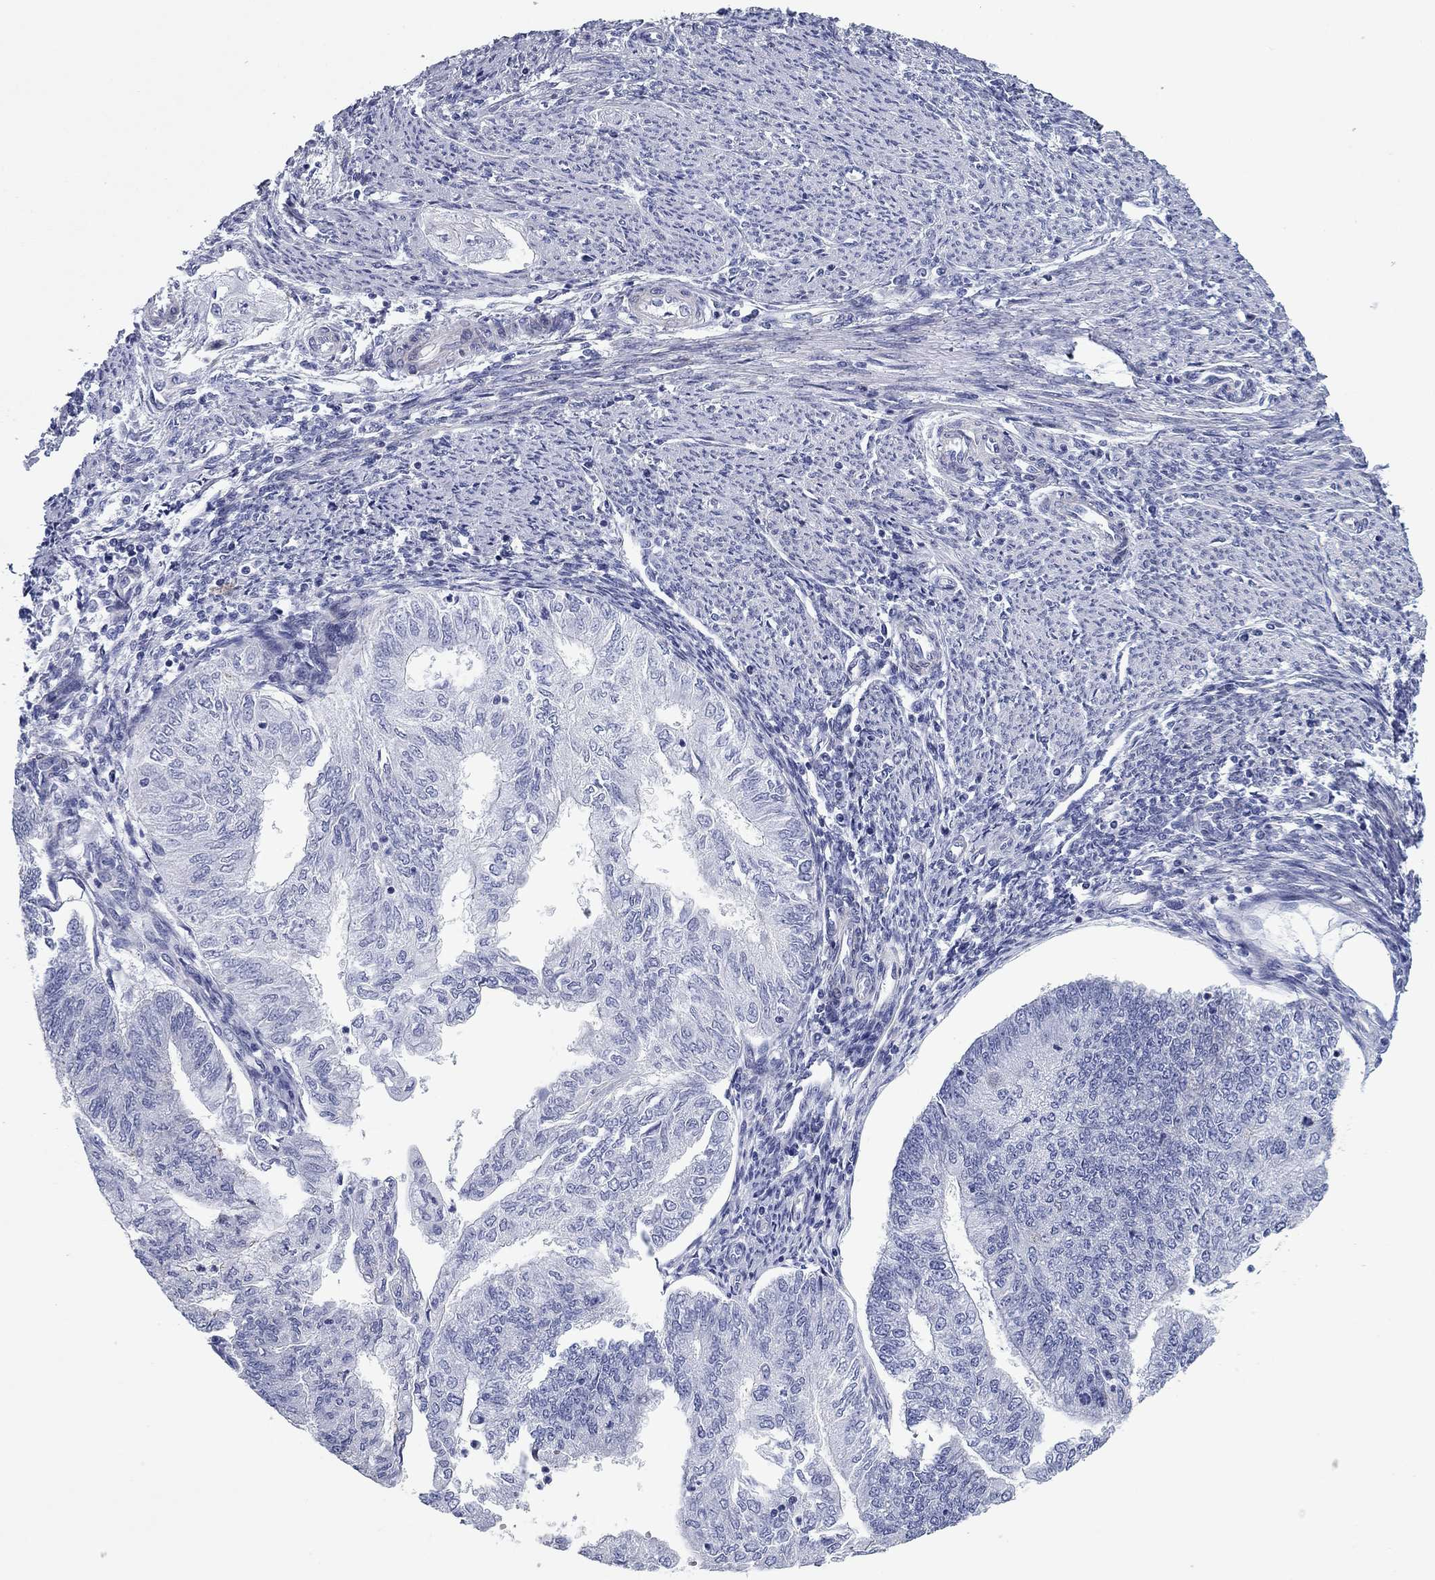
{"staining": {"intensity": "negative", "quantity": "none", "location": "none"}, "tissue": "endometrial cancer", "cell_type": "Tumor cells", "image_type": "cancer", "snomed": [{"axis": "morphology", "description": "Adenocarcinoma, NOS"}, {"axis": "topography", "description": "Endometrium"}], "caption": "DAB immunohistochemical staining of endometrial cancer exhibits no significant positivity in tumor cells.", "gene": "CHI3L2", "patient": {"sex": "female", "age": 59}}